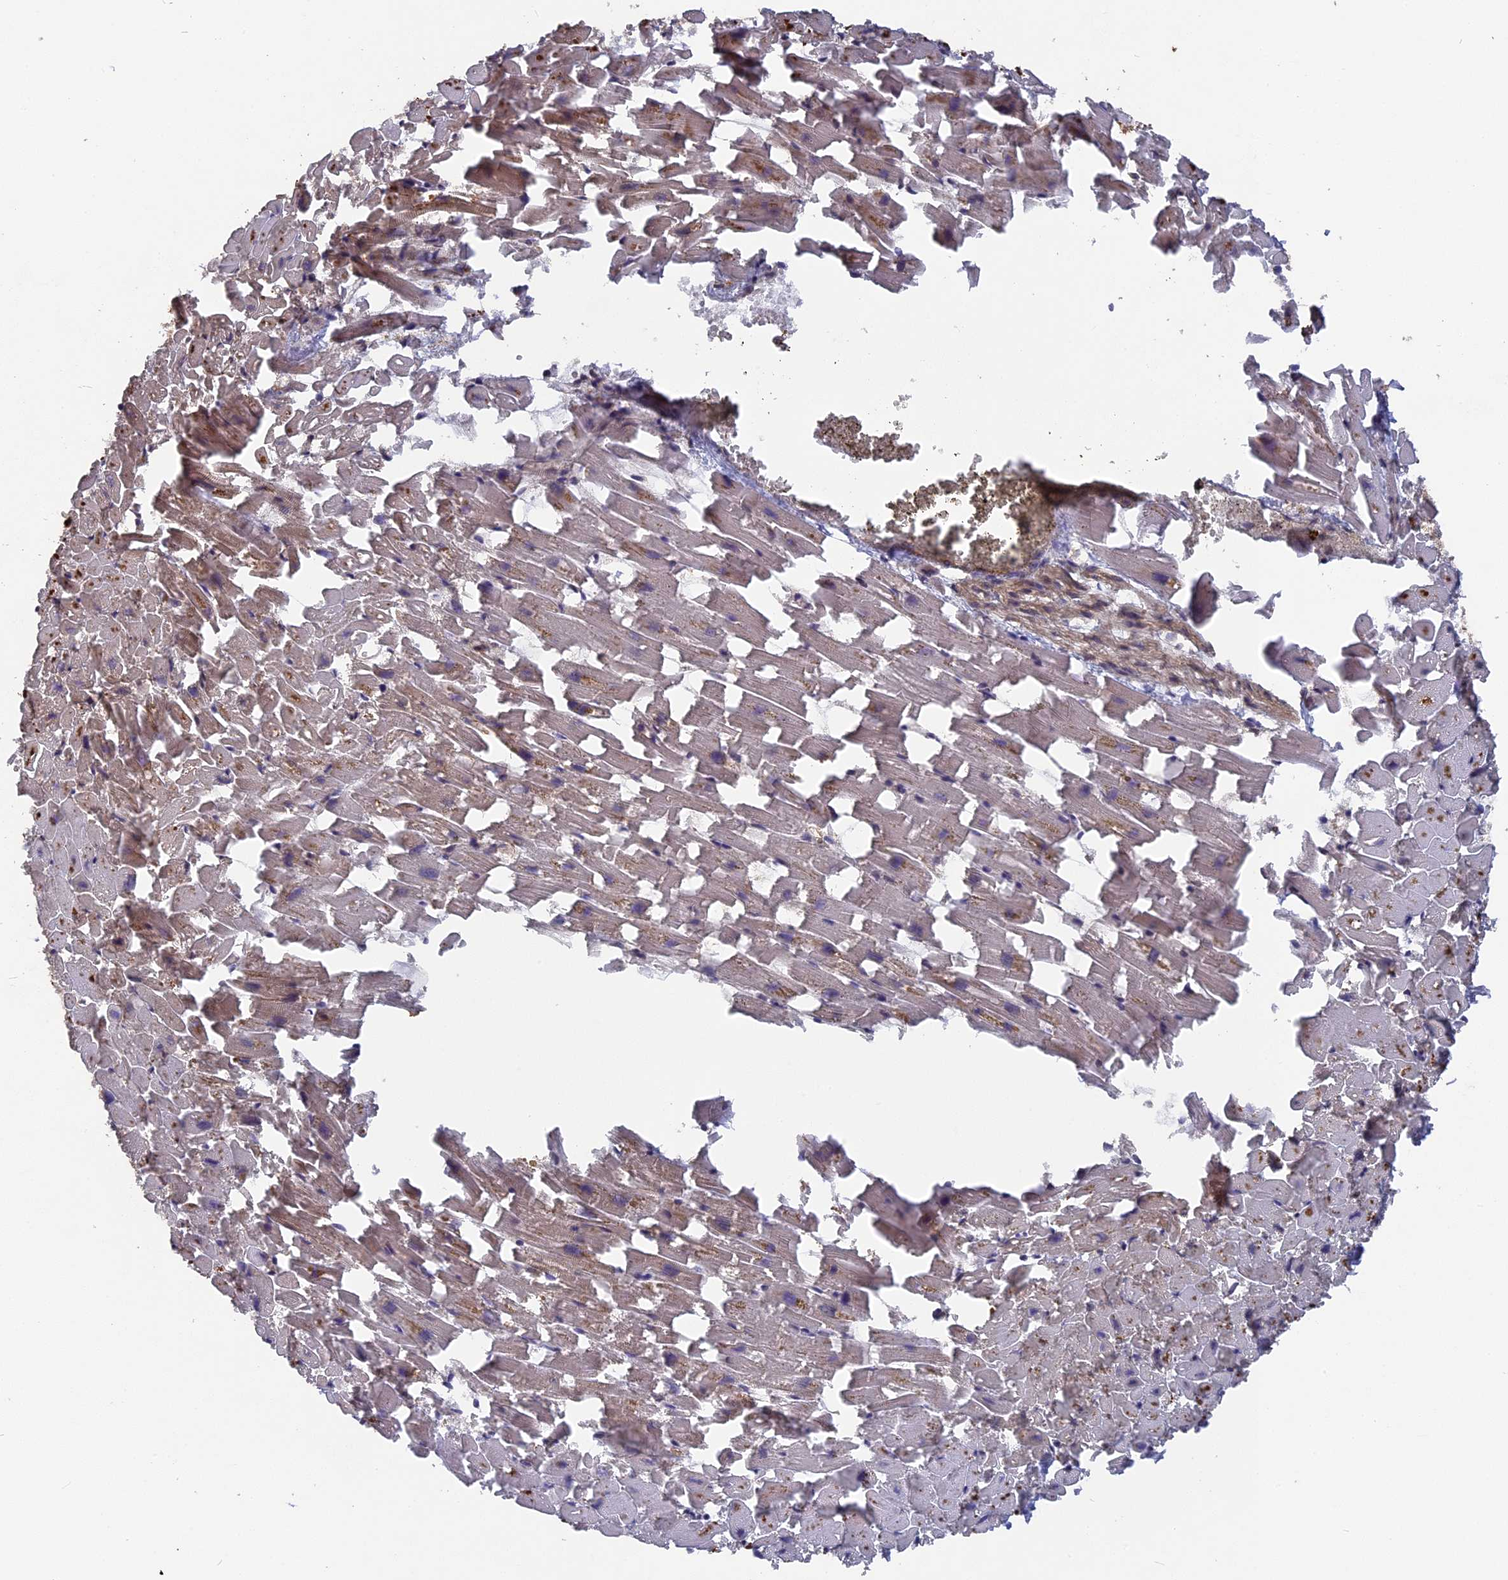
{"staining": {"intensity": "weak", "quantity": "<25%", "location": "cytoplasmic/membranous"}, "tissue": "heart muscle", "cell_type": "Cardiomyocytes", "image_type": "normal", "snomed": [{"axis": "morphology", "description": "Normal tissue, NOS"}, {"axis": "topography", "description": "Heart"}], "caption": "Protein analysis of normal heart muscle shows no significant expression in cardiomyocytes.", "gene": "TELO2", "patient": {"sex": "female", "age": 64}}